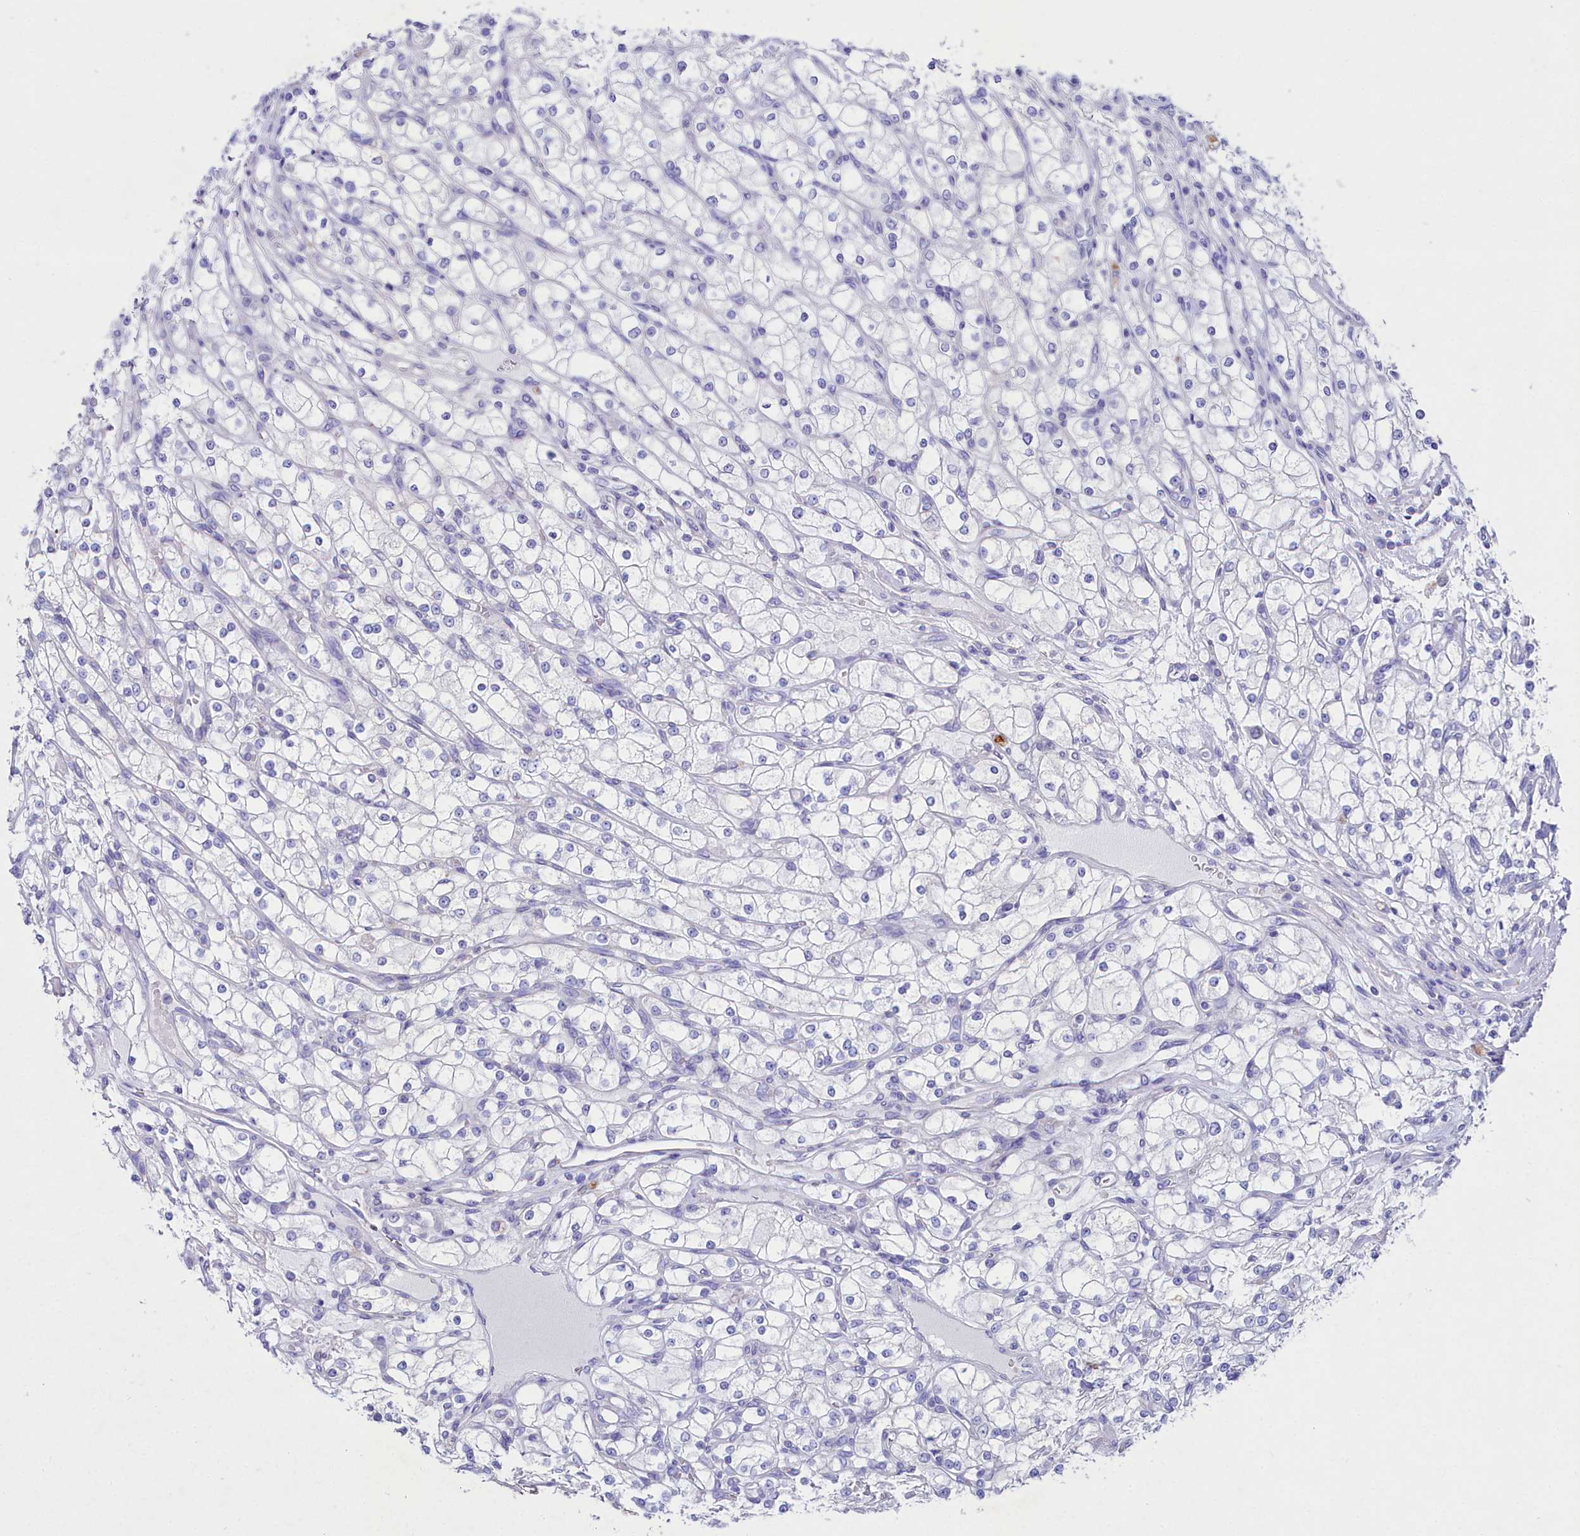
{"staining": {"intensity": "negative", "quantity": "none", "location": "none"}, "tissue": "renal cancer", "cell_type": "Tumor cells", "image_type": "cancer", "snomed": [{"axis": "morphology", "description": "Adenocarcinoma, NOS"}, {"axis": "topography", "description": "Kidney"}], "caption": "Tumor cells show no significant protein staining in renal adenocarcinoma.", "gene": "VPS26B", "patient": {"sex": "male", "age": 80}}